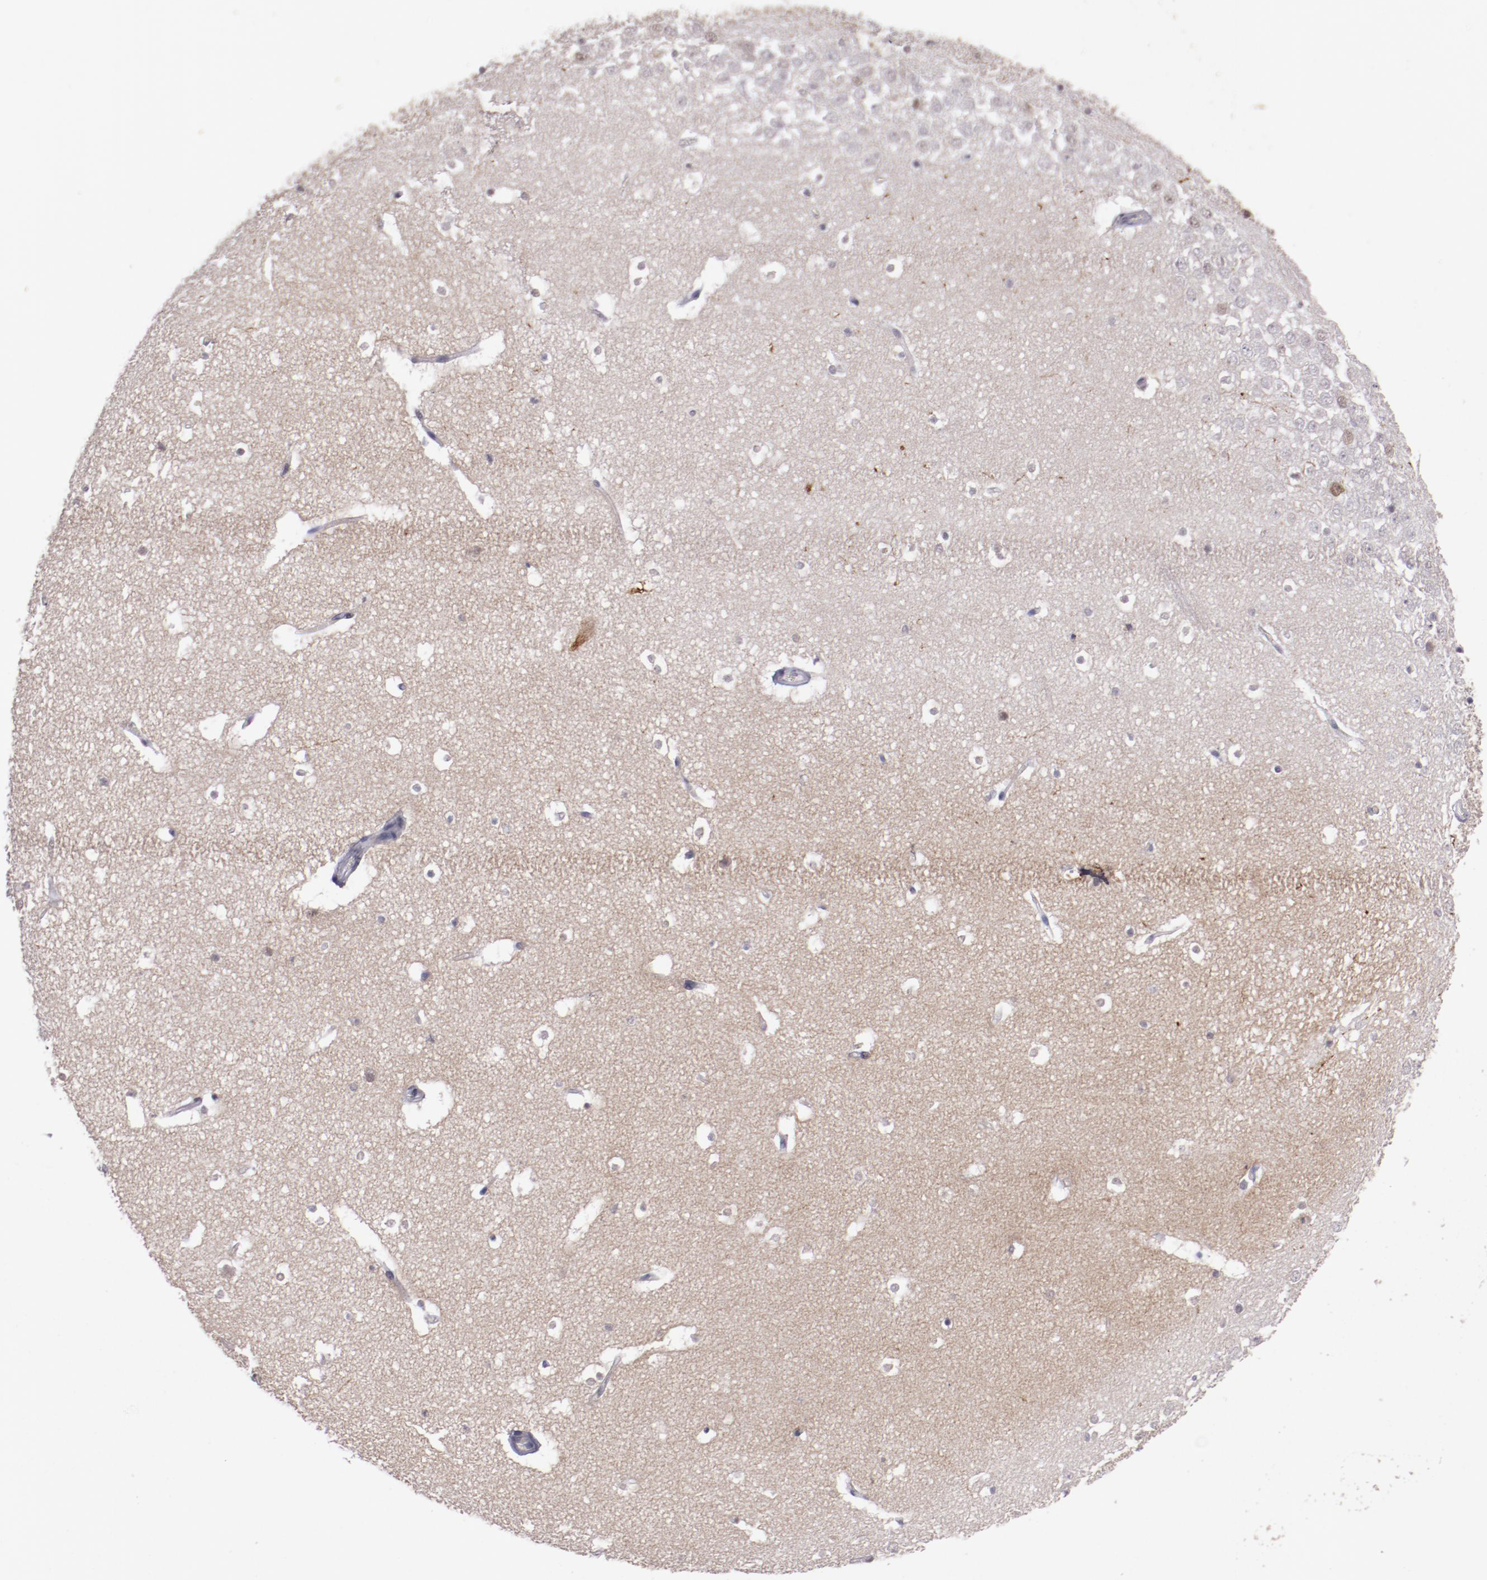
{"staining": {"intensity": "negative", "quantity": "none", "location": "none"}, "tissue": "hippocampus", "cell_type": "Glial cells", "image_type": "normal", "snomed": [{"axis": "morphology", "description": "Normal tissue, NOS"}, {"axis": "topography", "description": "Hippocampus"}], "caption": "This is an IHC micrograph of unremarkable hippocampus. There is no expression in glial cells.", "gene": "NRXN3", "patient": {"sex": "male", "age": 45}}